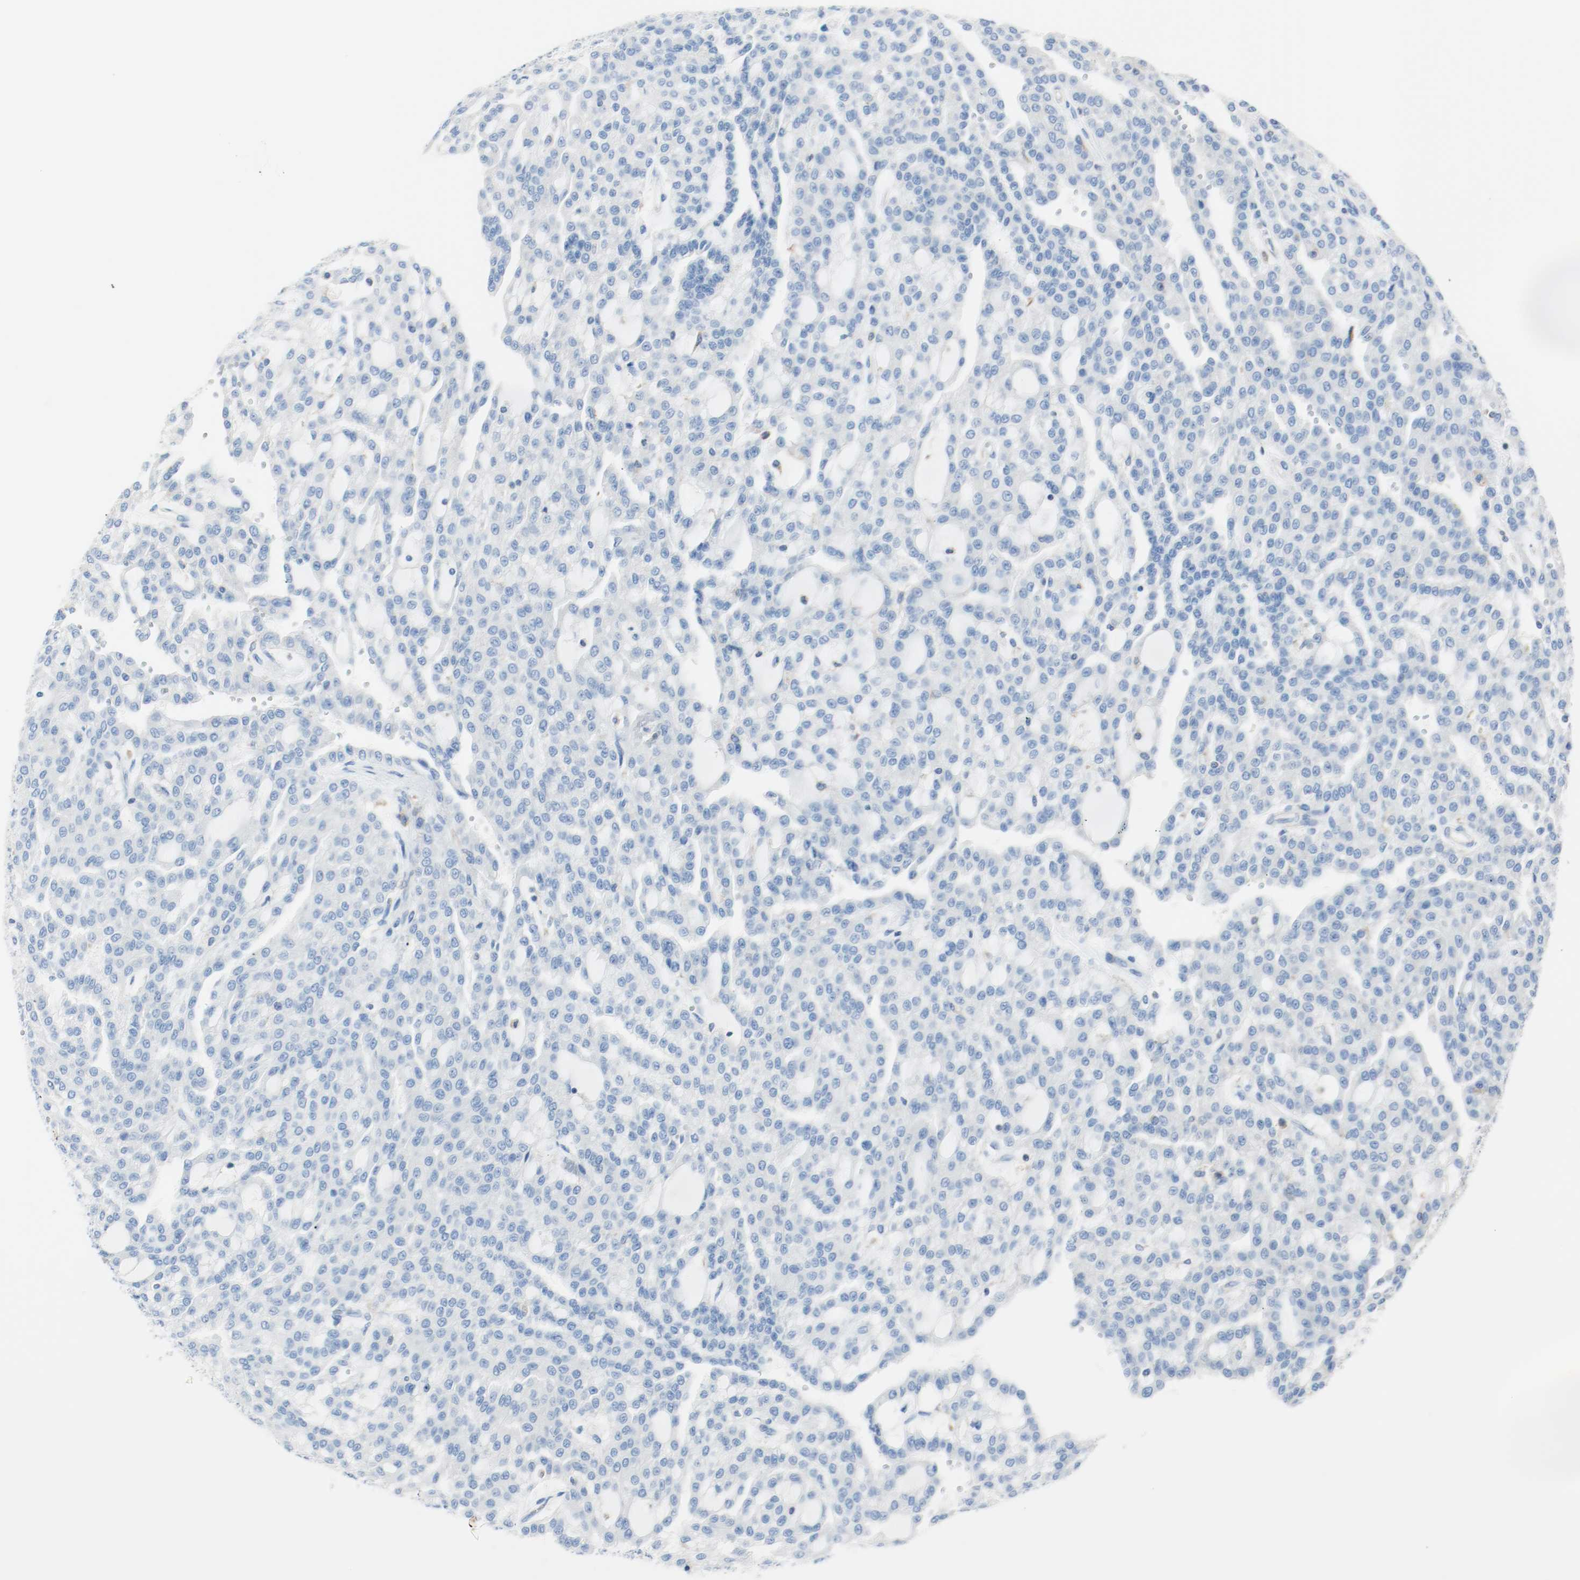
{"staining": {"intensity": "negative", "quantity": "none", "location": "none"}, "tissue": "renal cancer", "cell_type": "Tumor cells", "image_type": "cancer", "snomed": [{"axis": "morphology", "description": "Adenocarcinoma, NOS"}, {"axis": "topography", "description": "Kidney"}], "caption": "Adenocarcinoma (renal) stained for a protein using IHC reveals no expression tumor cells.", "gene": "ARPC1B", "patient": {"sex": "male", "age": 63}}